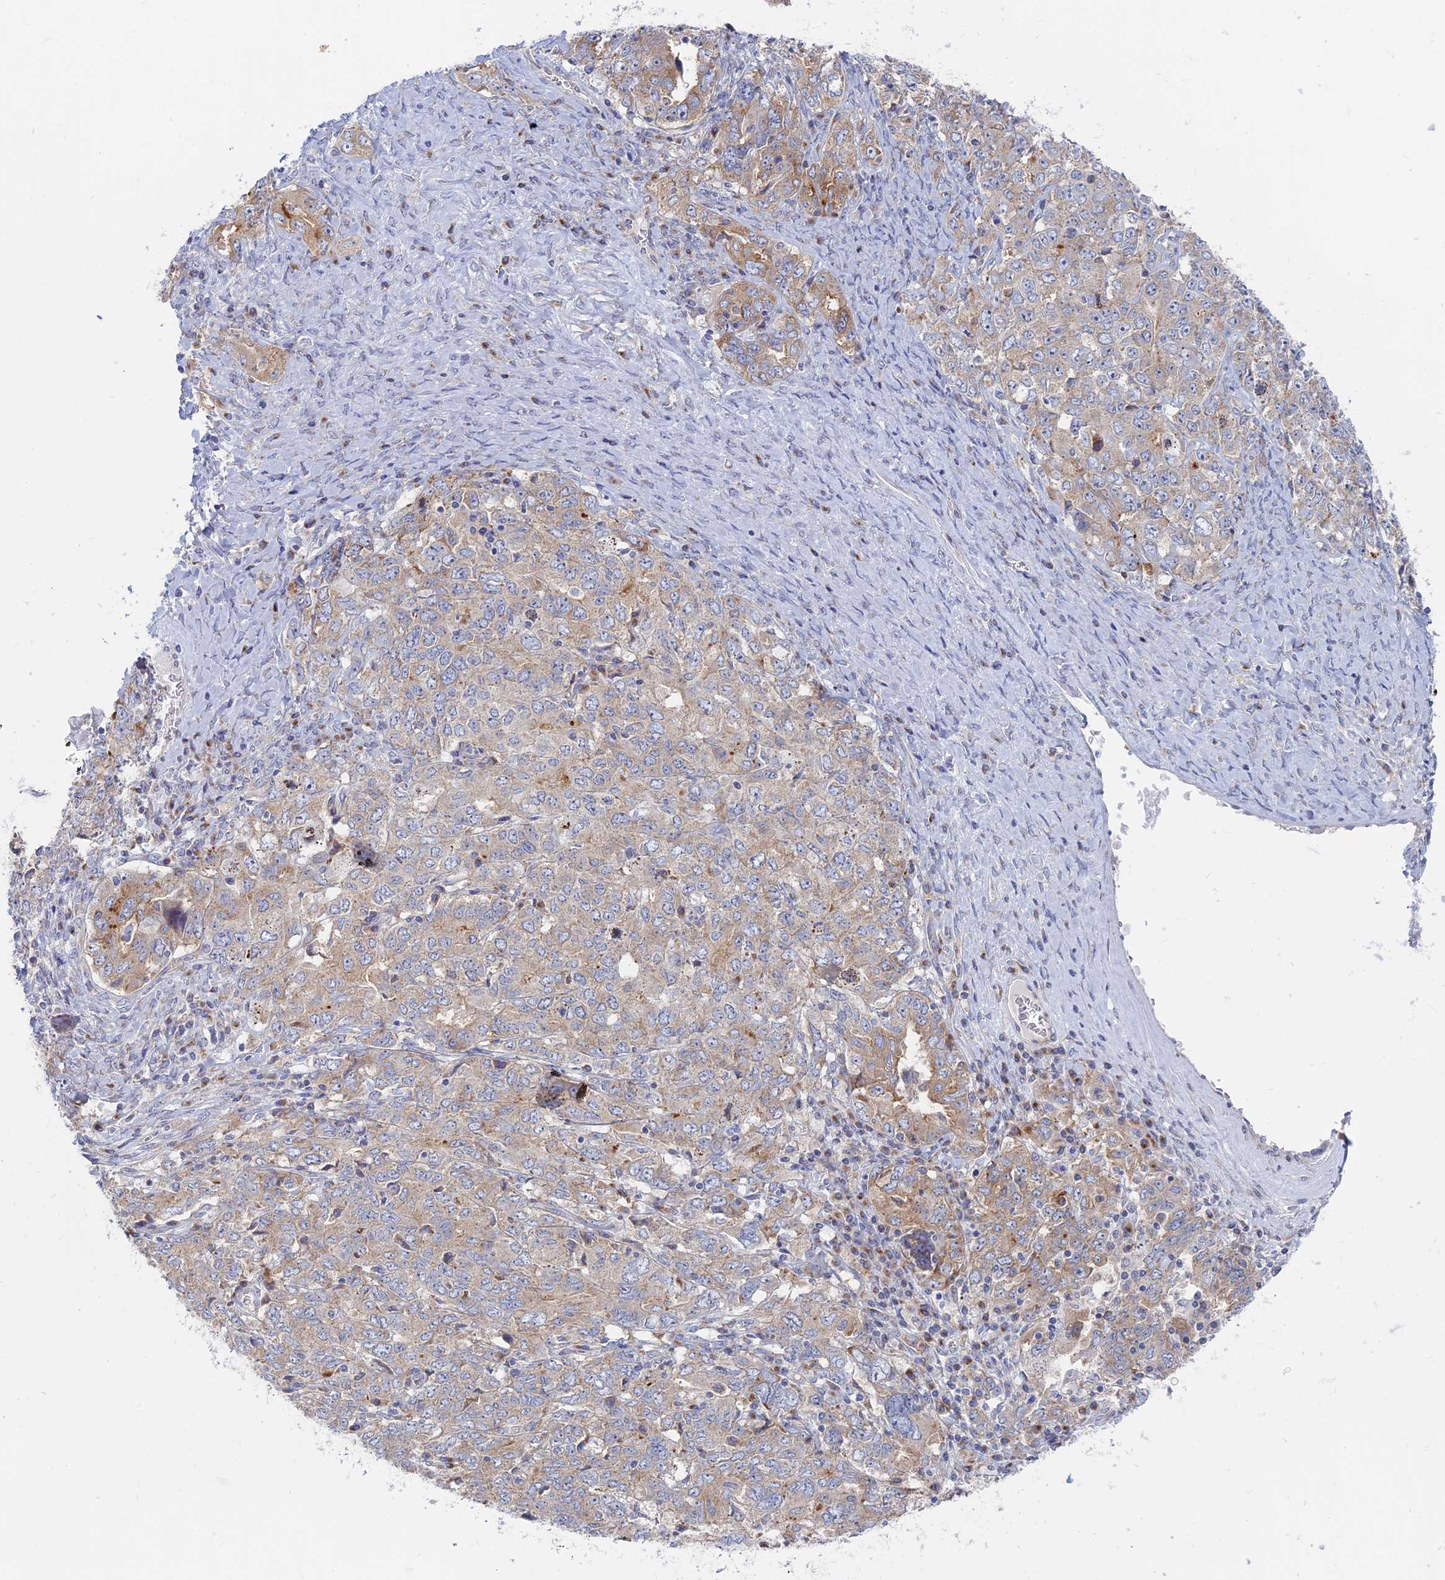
{"staining": {"intensity": "moderate", "quantity": "<25%", "location": "cytoplasmic/membranous"}, "tissue": "ovarian cancer", "cell_type": "Tumor cells", "image_type": "cancer", "snomed": [{"axis": "morphology", "description": "Carcinoma, endometroid"}, {"axis": "topography", "description": "Ovary"}], "caption": "A high-resolution image shows immunohistochemistry (IHC) staining of ovarian cancer (endometroid carcinoma), which displays moderate cytoplasmic/membranous staining in approximately <25% of tumor cells. (DAB IHC, brown staining for protein, blue staining for nuclei).", "gene": "TBC1D30", "patient": {"sex": "female", "age": 62}}